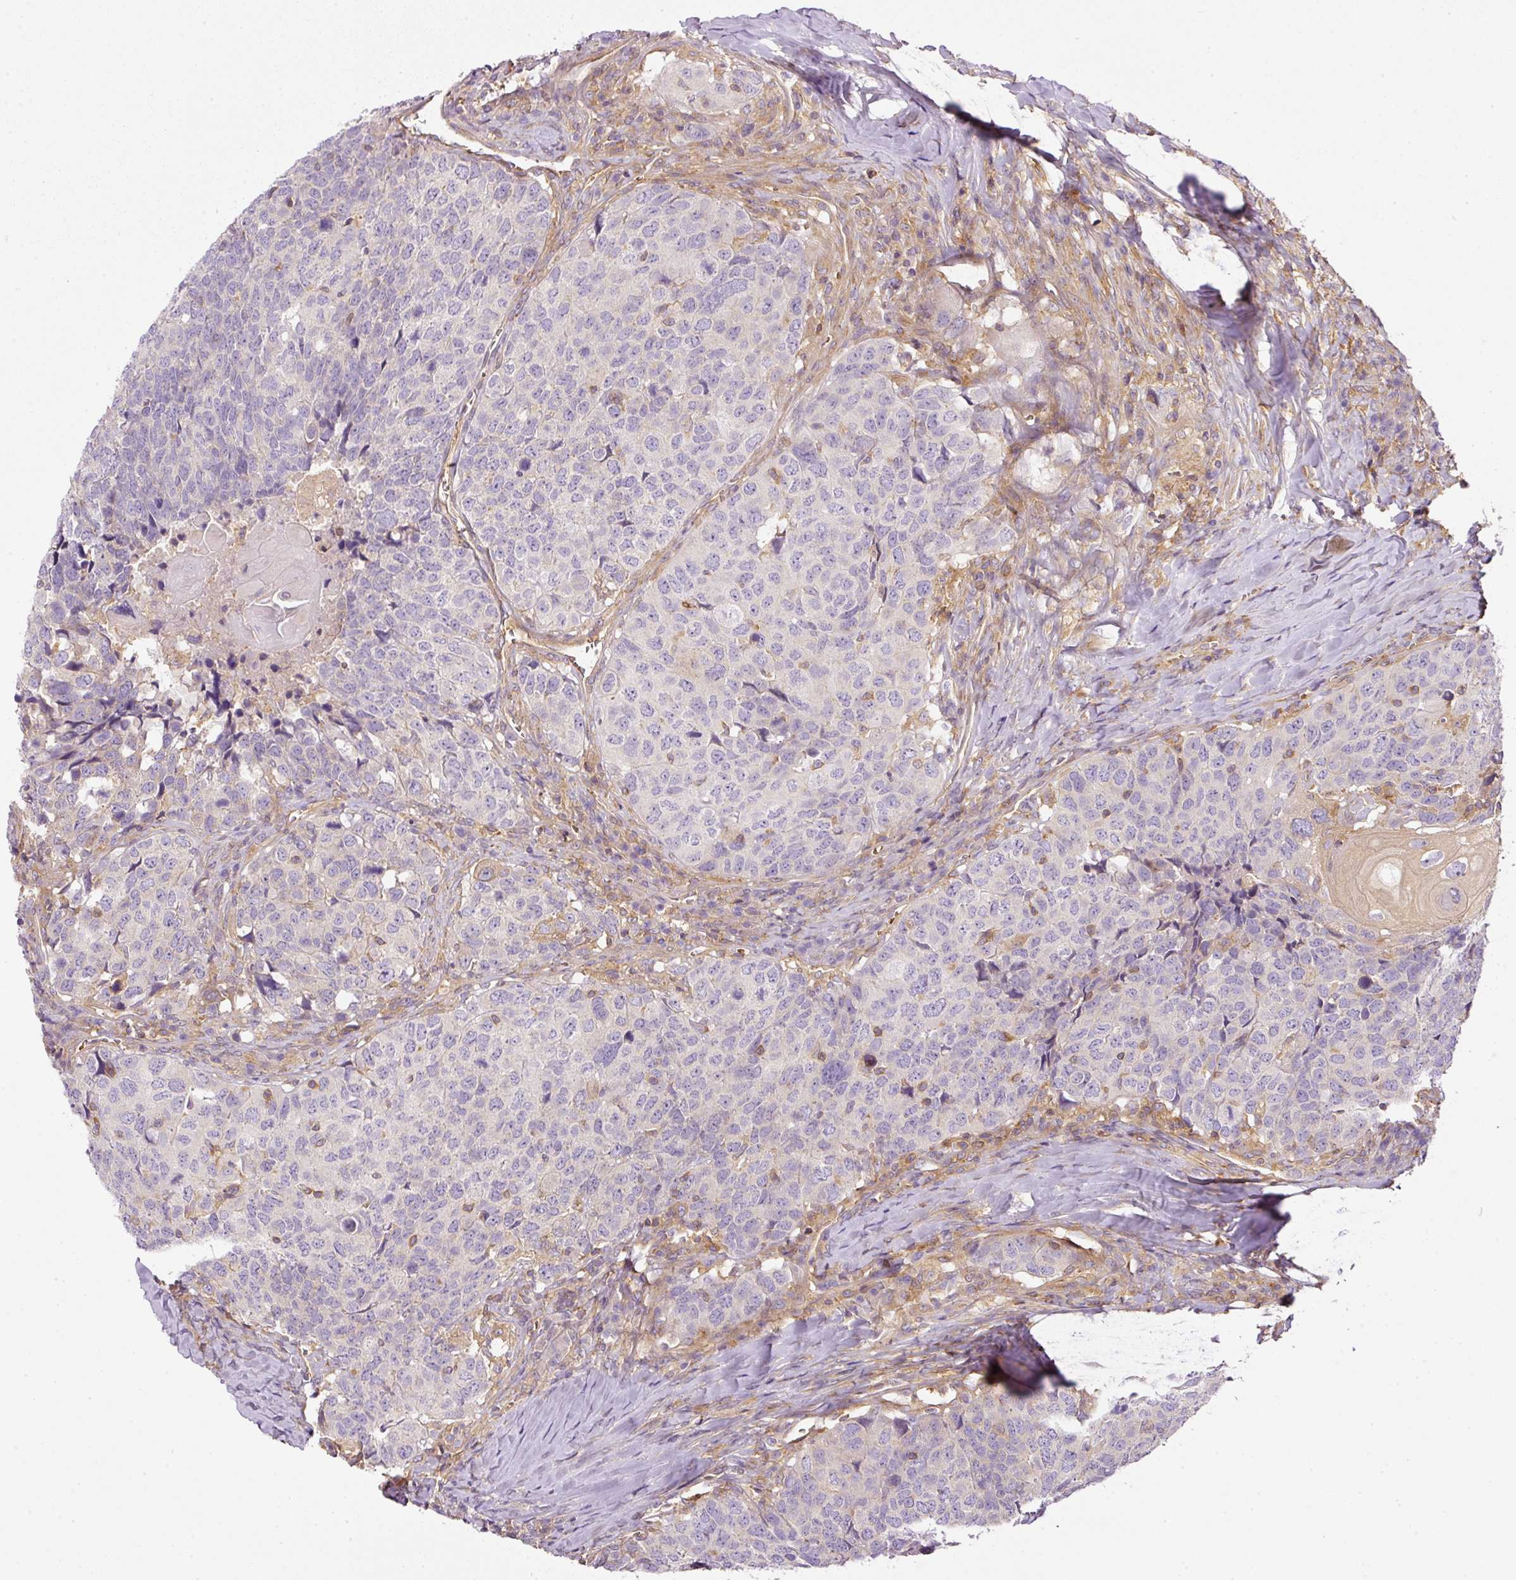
{"staining": {"intensity": "negative", "quantity": "none", "location": "none"}, "tissue": "head and neck cancer", "cell_type": "Tumor cells", "image_type": "cancer", "snomed": [{"axis": "morphology", "description": "Squamous cell carcinoma, NOS"}, {"axis": "topography", "description": "Head-Neck"}], "caption": "Squamous cell carcinoma (head and neck) was stained to show a protein in brown. There is no significant expression in tumor cells.", "gene": "TBC1D2B", "patient": {"sex": "male", "age": 66}}